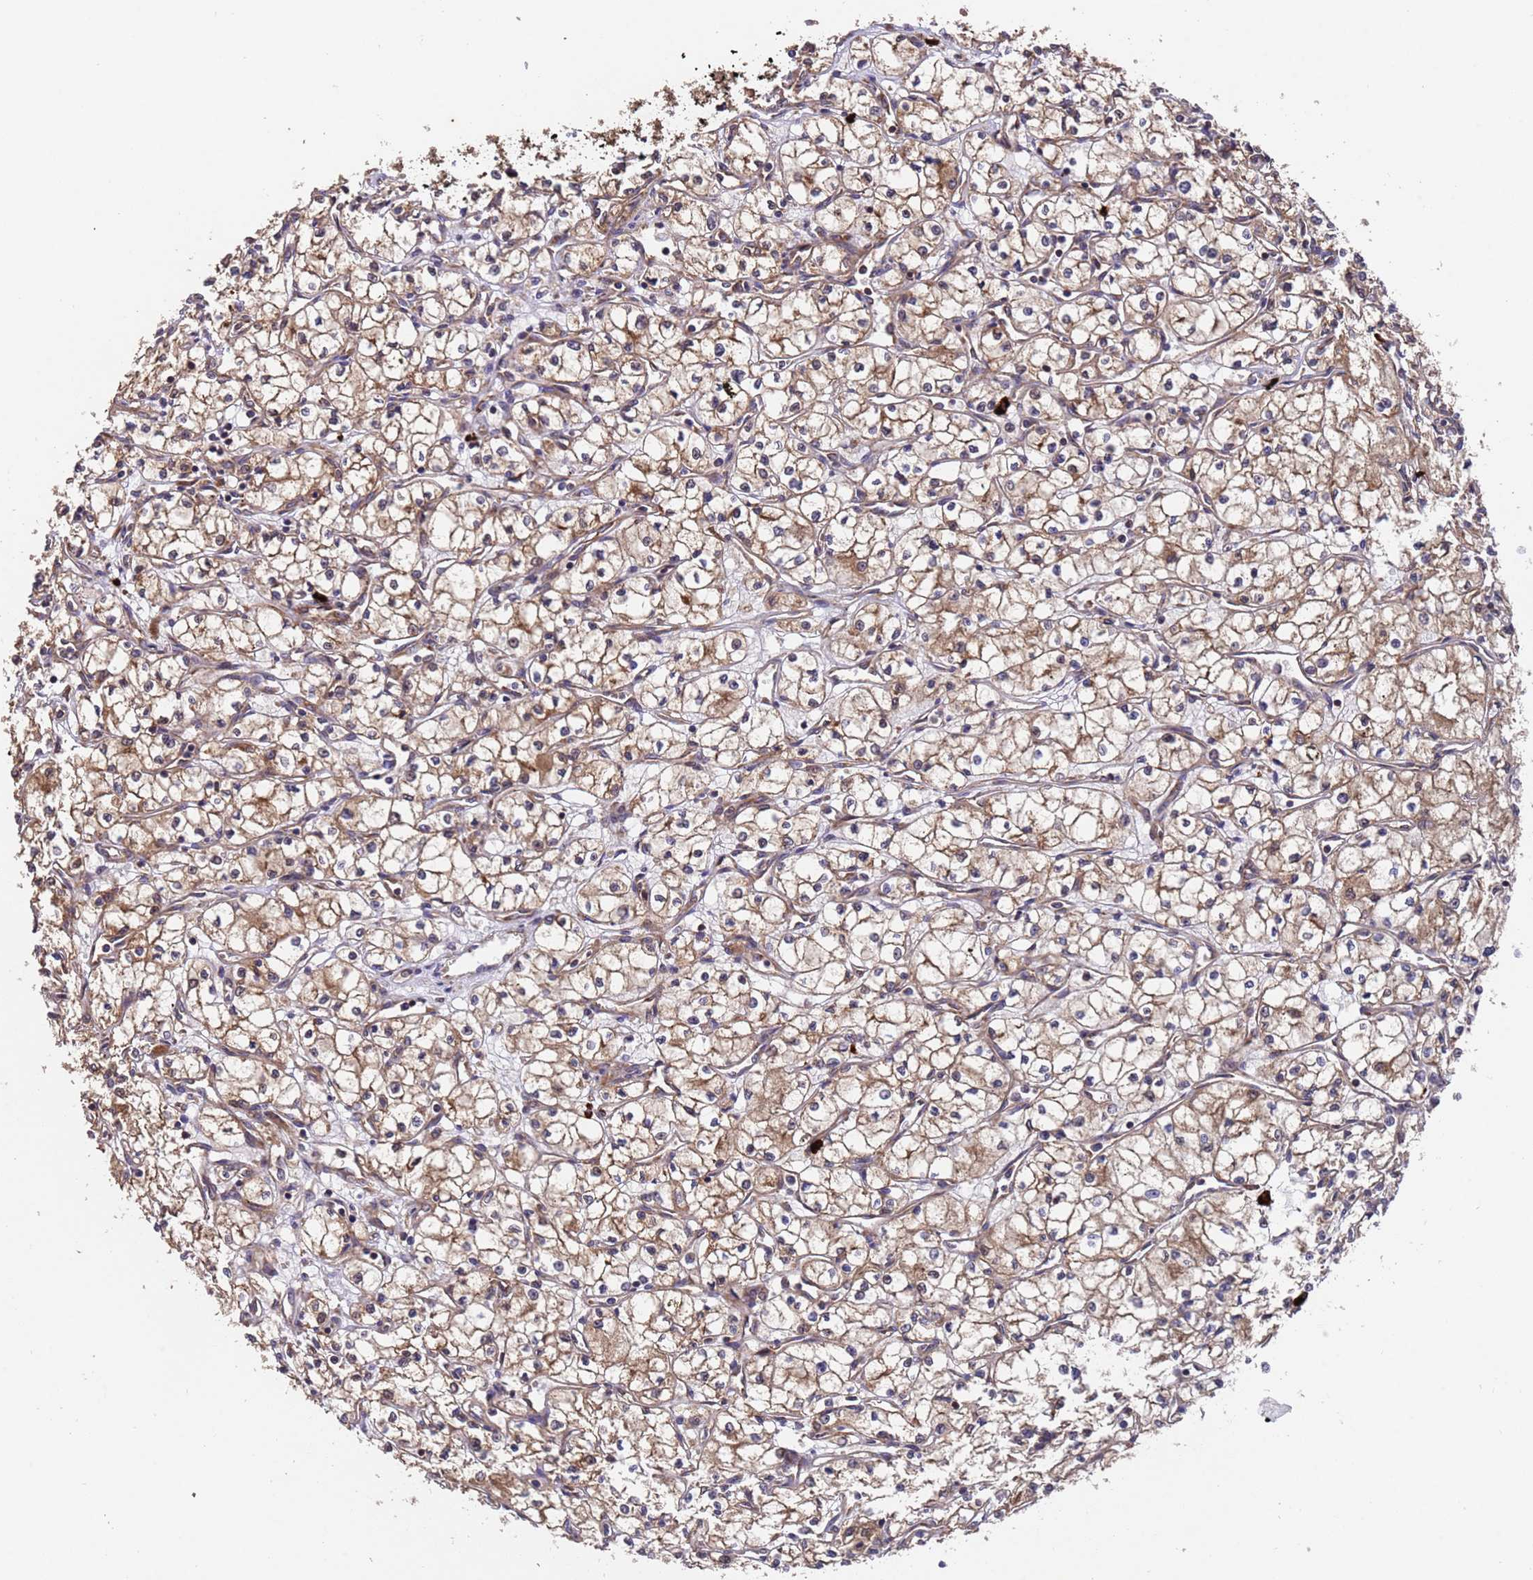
{"staining": {"intensity": "moderate", "quantity": ">75%", "location": "cytoplasmic/membranous"}, "tissue": "renal cancer", "cell_type": "Tumor cells", "image_type": "cancer", "snomed": [{"axis": "morphology", "description": "Adenocarcinoma, NOS"}, {"axis": "topography", "description": "Kidney"}], "caption": "This is an image of IHC staining of renal adenocarcinoma, which shows moderate expression in the cytoplasmic/membranous of tumor cells.", "gene": "TSR3", "patient": {"sex": "male", "age": 59}}